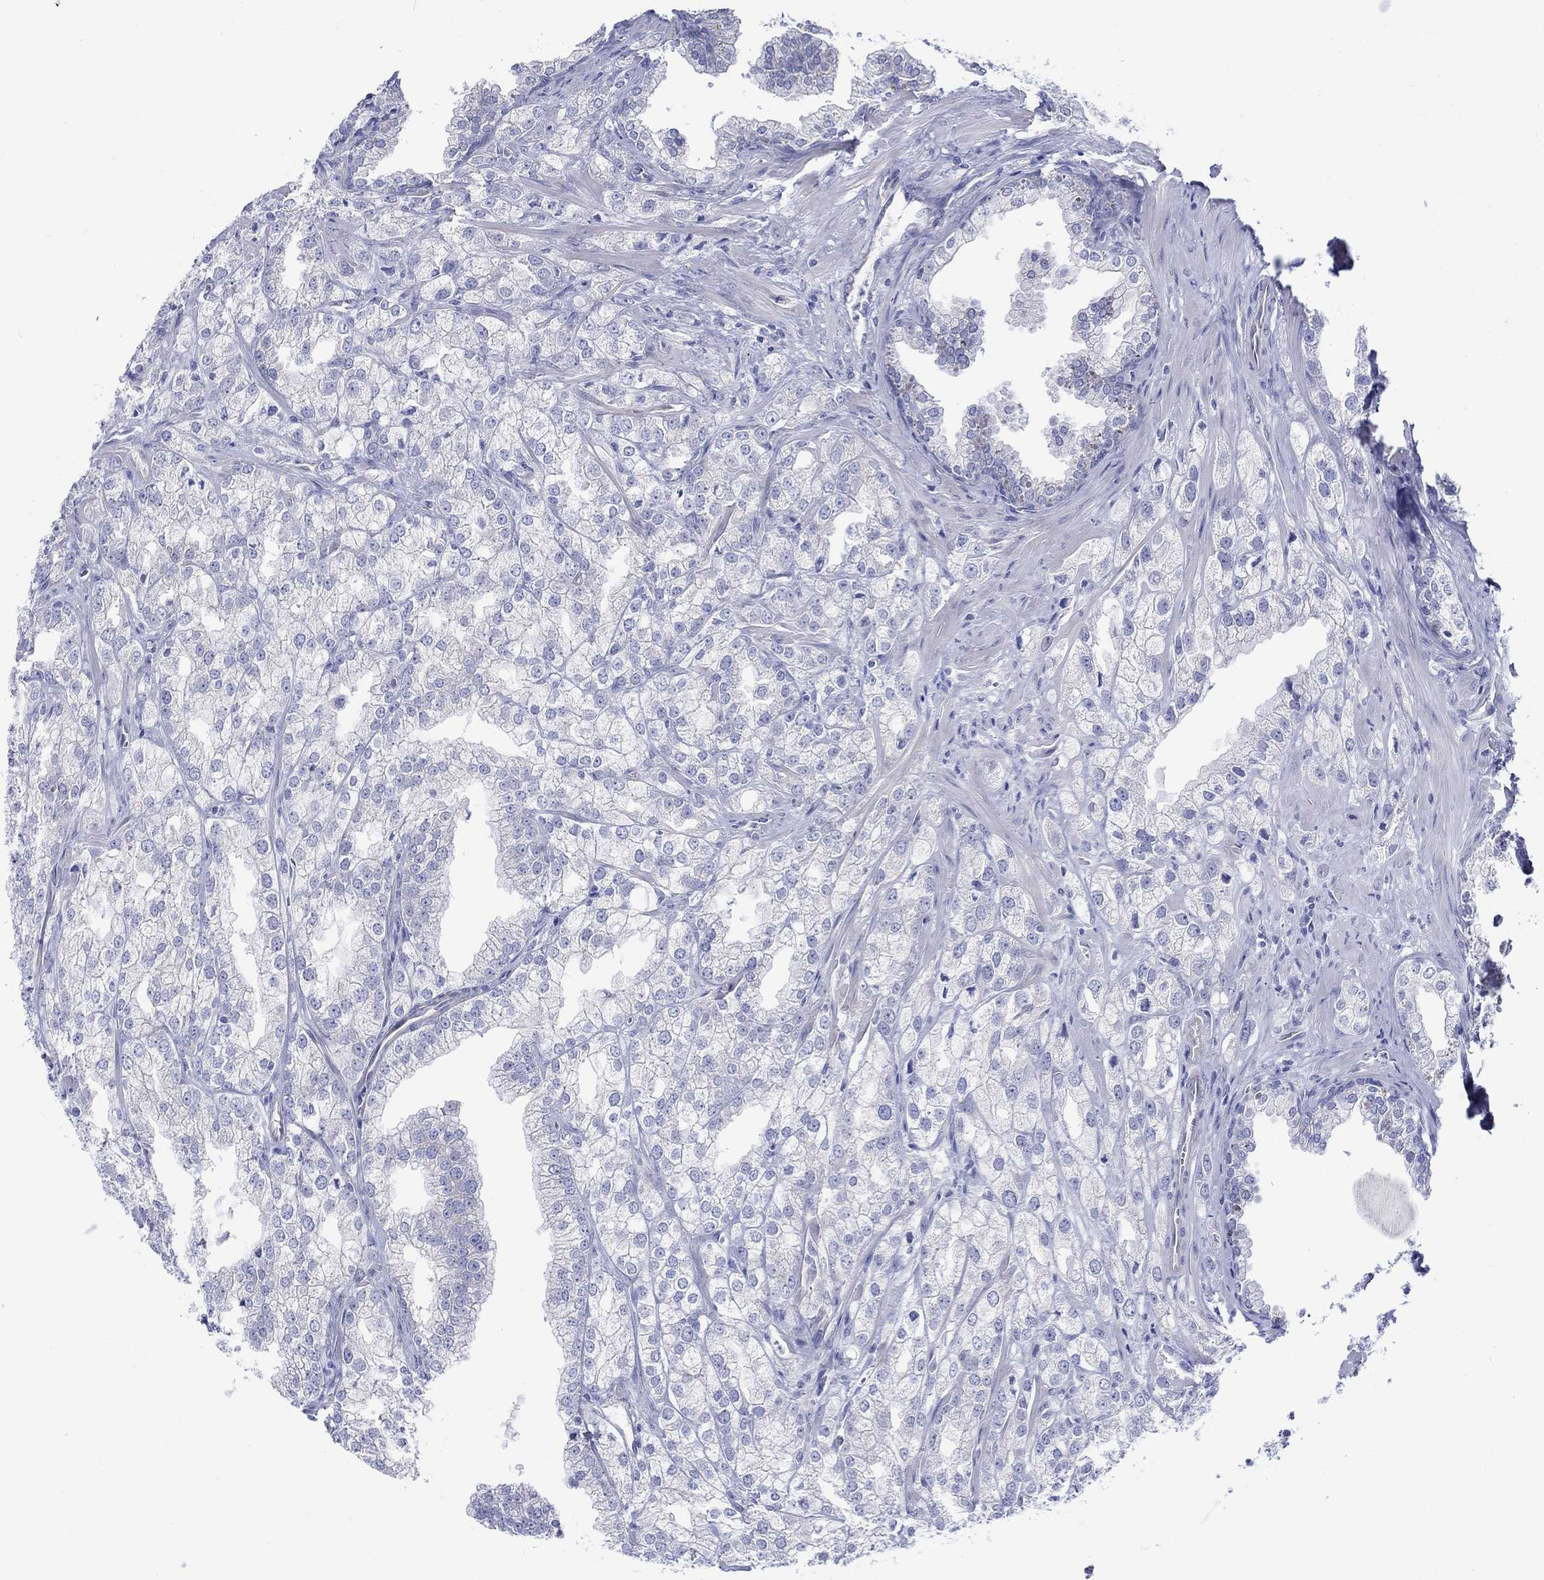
{"staining": {"intensity": "negative", "quantity": "none", "location": "none"}, "tissue": "prostate cancer", "cell_type": "Tumor cells", "image_type": "cancer", "snomed": [{"axis": "morphology", "description": "Adenocarcinoma, NOS"}, {"axis": "topography", "description": "Prostate"}], "caption": "Tumor cells are negative for protein expression in human adenocarcinoma (prostate). (Immunohistochemistry, brightfield microscopy, high magnification).", "gene": "SH2D7", "patient": {"sex": "male", "age": 70}}